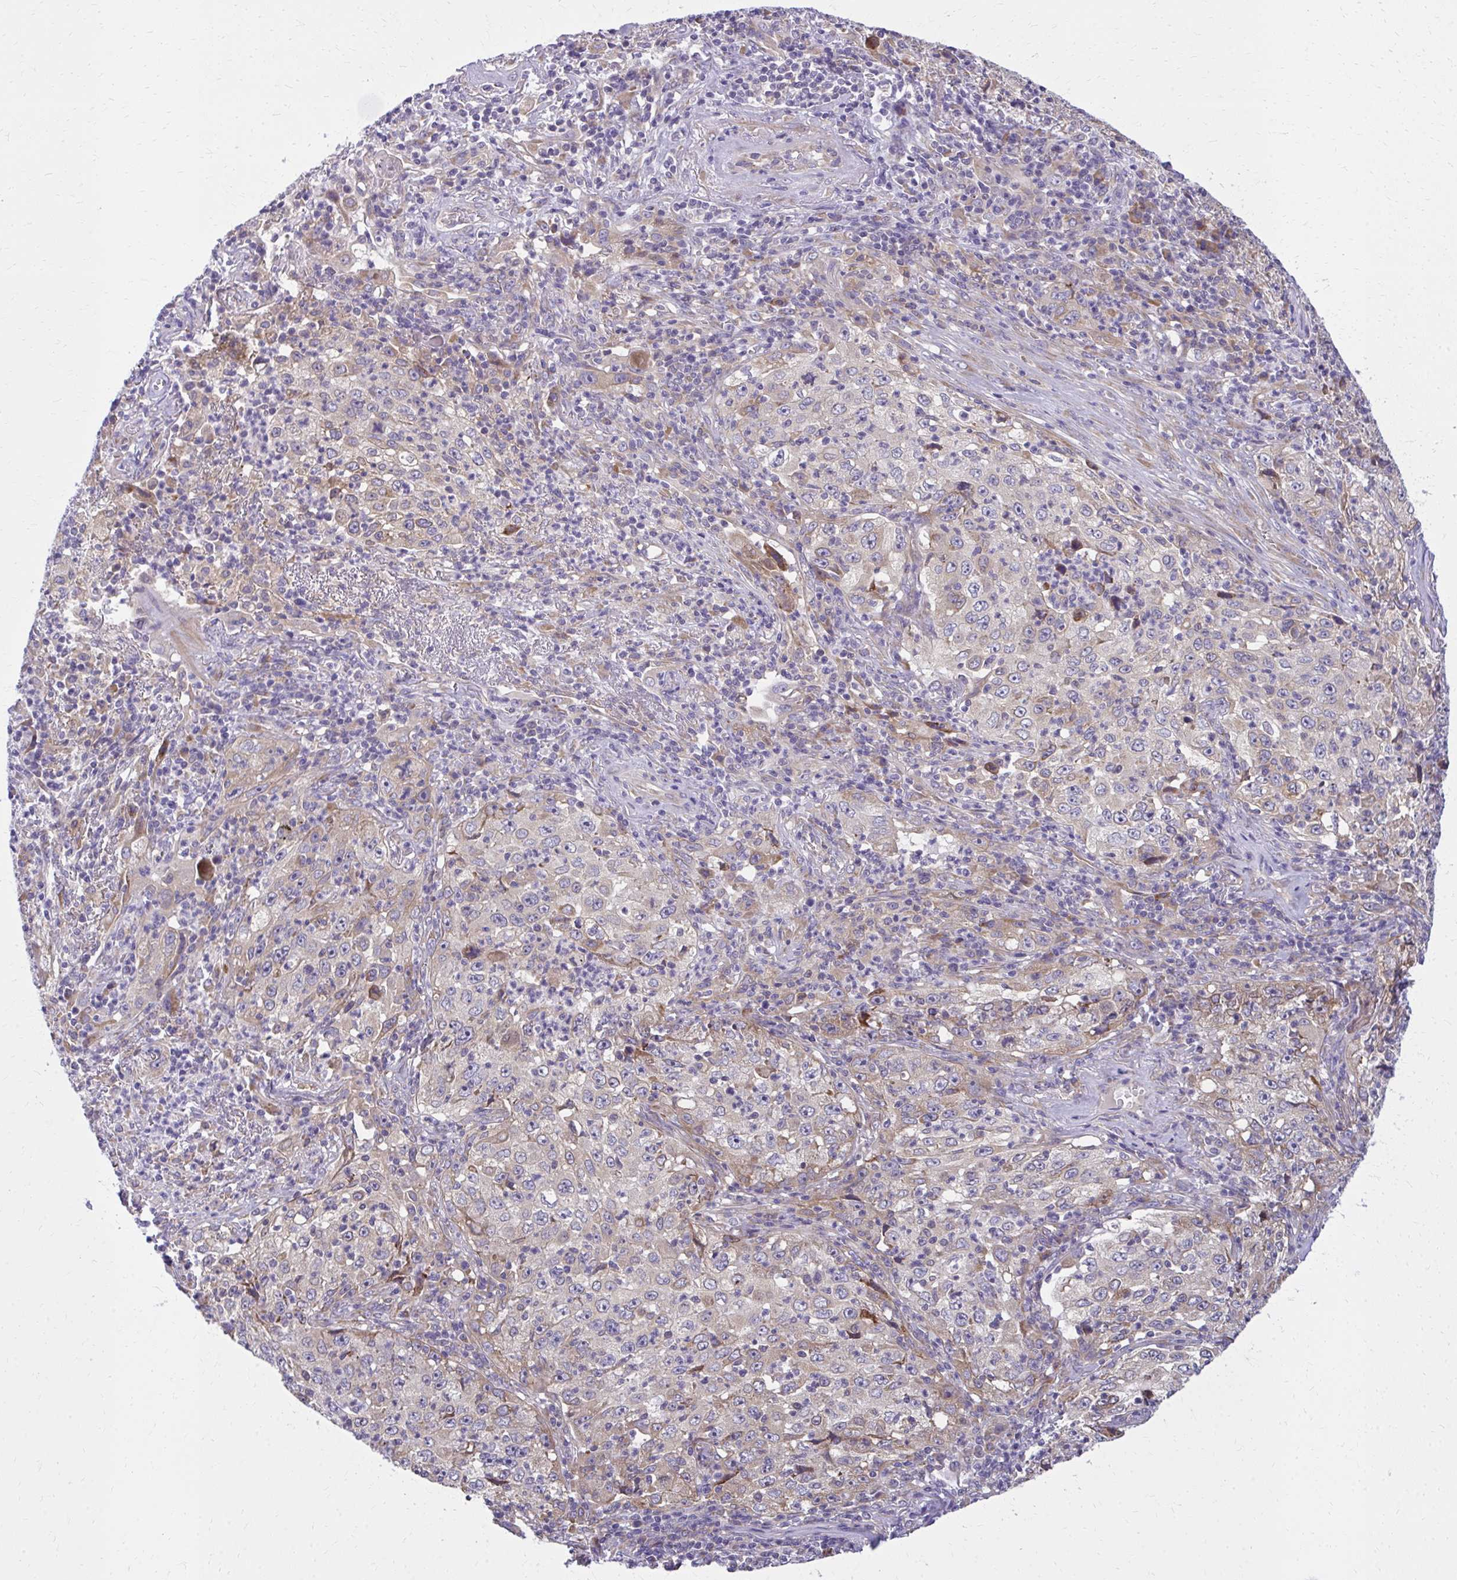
{"staining": {"intensity": "weak", "quantity": "25%-75%", "location": "cytoplasmic/membranous"}, "tissue": "lung cancer", "cell_type": "Tumor cells", "image_type": "cancer", "snomed": [{"axis": "morphology", "description": "Squamous cell carcinoma, NOS"}, {"axis": "topography", "description": "Lung"}], "caption": "Protein analysis of lung squamous cell carcinoma tissue demonstrates weak cytoplasmic/membranous staining in about 25%-75% of tumor cells.", "gene": "CEMP1", "patient": {"sex": "male", "age": 71}}